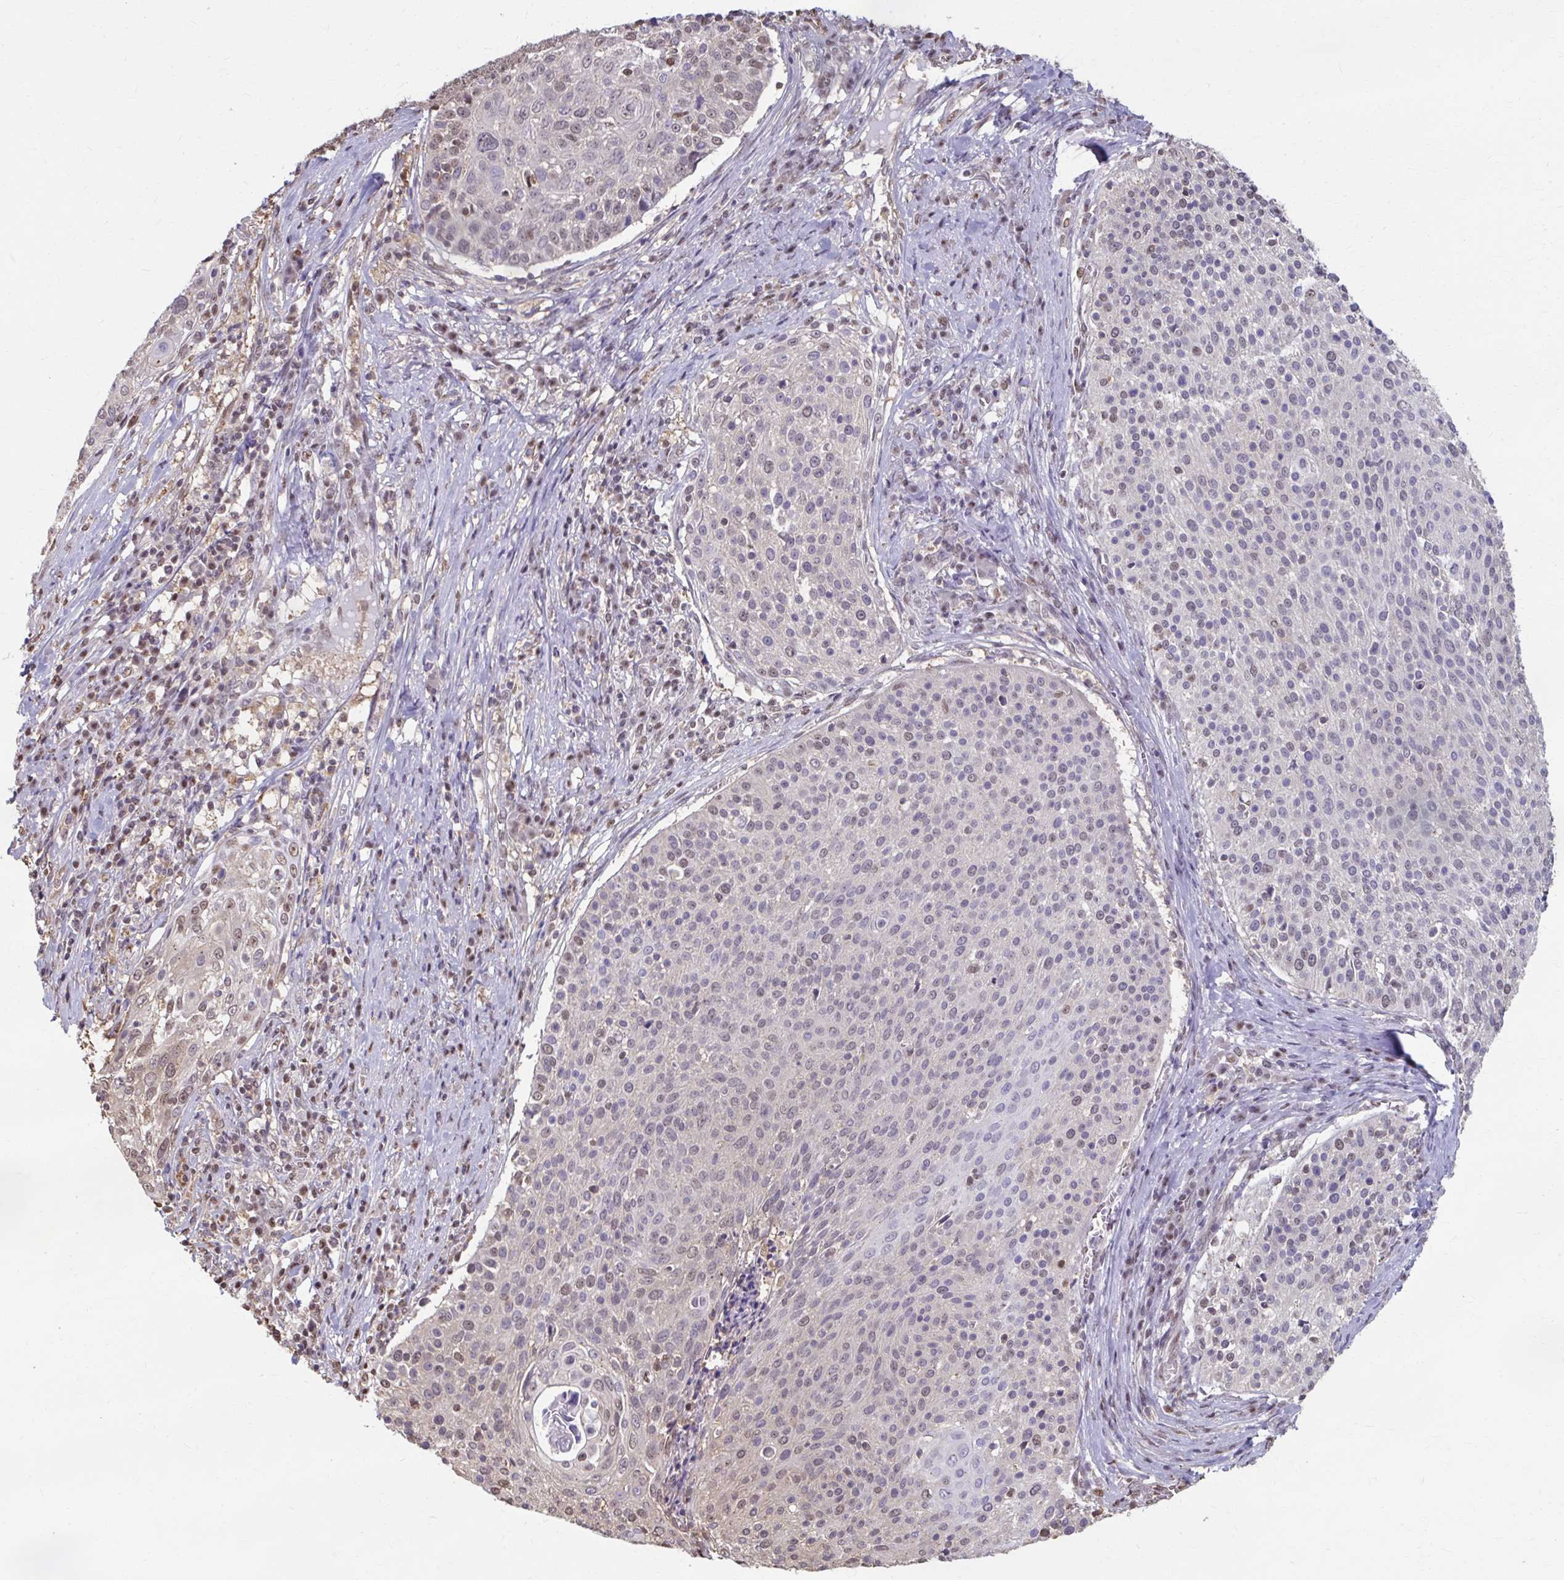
{"staining": {"intensity": "weak", "quantity": "<25%", "location": "nuclear"}, "tissue": "cervical cancer", "cell_type": "Tumor cells", "image_type": "cancer", "snomed": [{"axis": "morphology", "description": "Squamous cell carcinoma, NOS"}, {"axis": "topography", "description": "Cervix"}], "caption": "Immunohistochemistry image of human cervical cancer stained for a protein (brown), which shows no positivity in tumor cells. (Brightfield microscopy of DAB IHC at high magnification).", "gene": "ING4", "patient": {"sex": "female", "age": 31}}